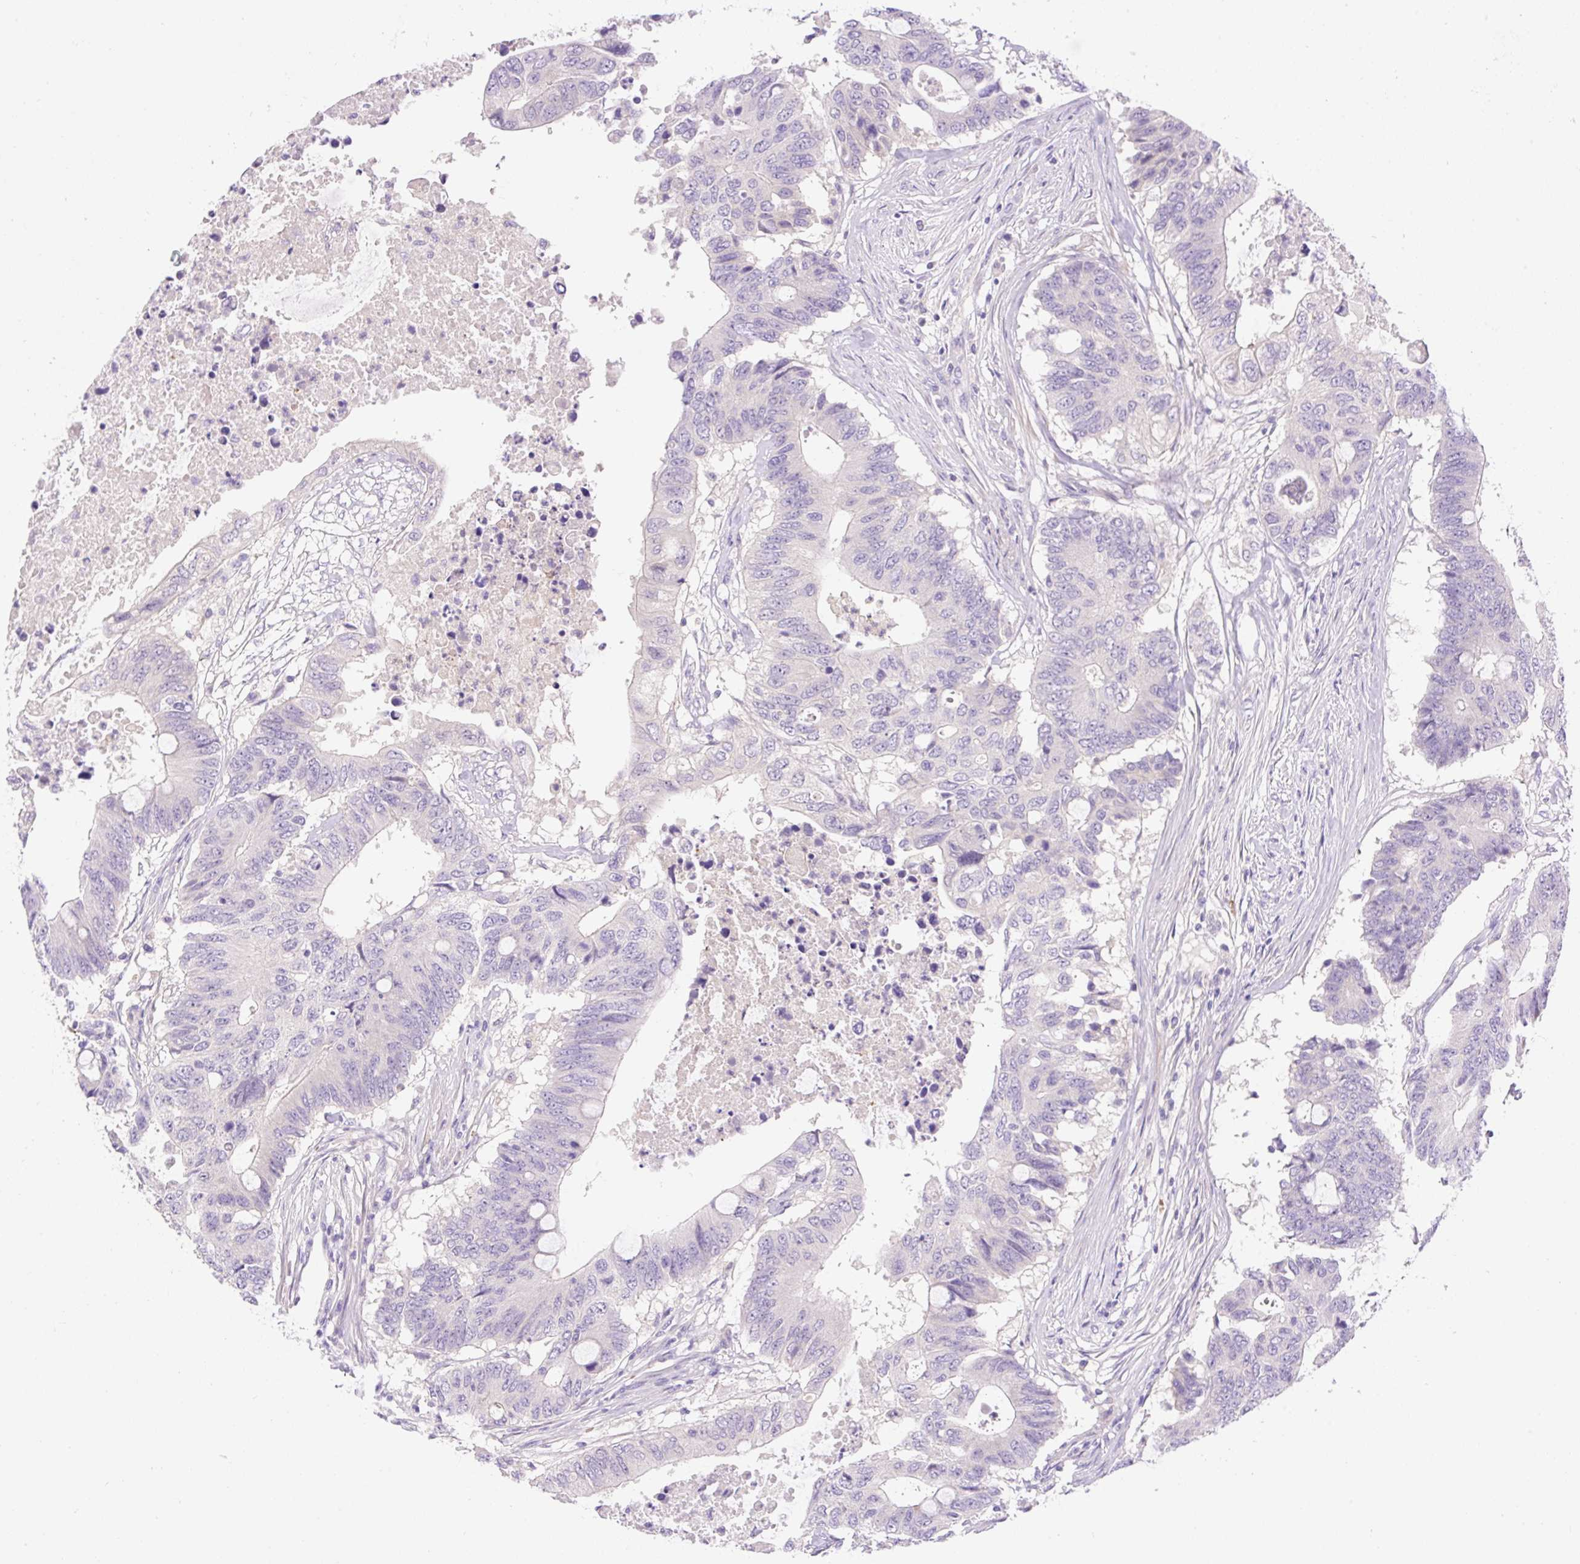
{"staining": {"intensity": "negative", "quantity": "none", "location": "none"}, "tissue": "colorectal cancer", "cell_type": "Tumor cells", "image_type": "cancer", "snomed": [{"axis": "morphology", "description": "Adenocarcinoma, NOS"}, {"axis": "topography", "description": "Colon"}], "caption": "Immunohistochemical staining of human colorectal adenocarcinoma exhibits no significant staining in tumor cells. (DAB (3,3'-diaminobenzidine) immunohistochemistry (IHC) visualized using brightfield microscopy, high magnification).", "gene": "LHFPL5", "patient": {"sex": "male", "age": 71}}